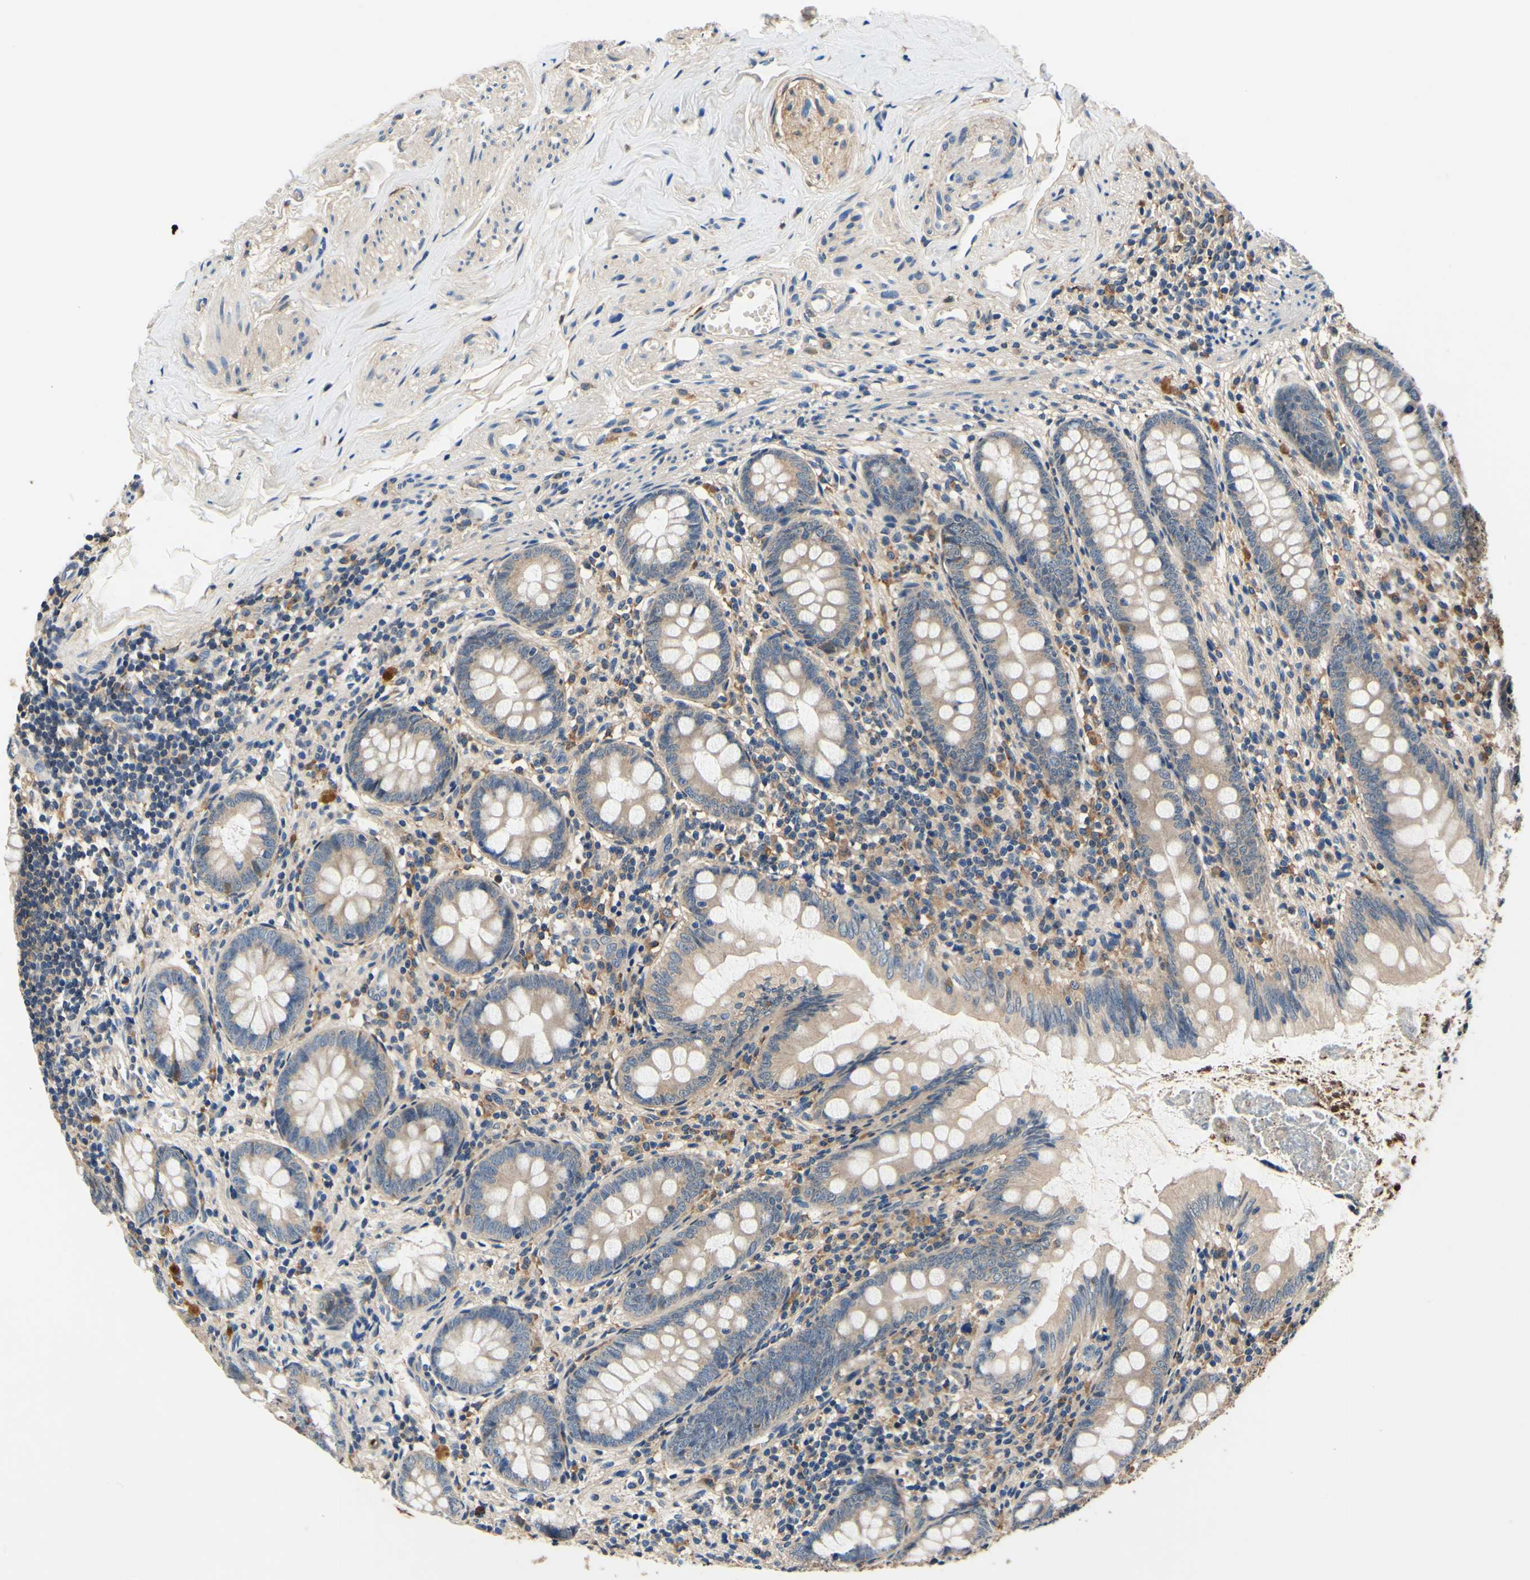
{"staining": {"intensity": "weak", "quantity": ">75%", "location": "cytoplasmic/membranous"}, "tissue": "appendix", "cell_type": "Glandular cells", "image_type": "normal", "snomed": [{"axis": "morphology", "description": "Normal tissue, NOS"}, {"axis": "topography", "description": "Appendix"}], "caption": "Immunohistochemistry photomicrograph of normal appendix: human appendix stained using IHC shows low levels of weak protein expression localized specifically in the cytoplasmic/membranous of glandular cells, appearing as a cytoplasmic/membranous brown color.", "gene": "PLA2G4A", "patient": {"sex": "female", "age": 77}}